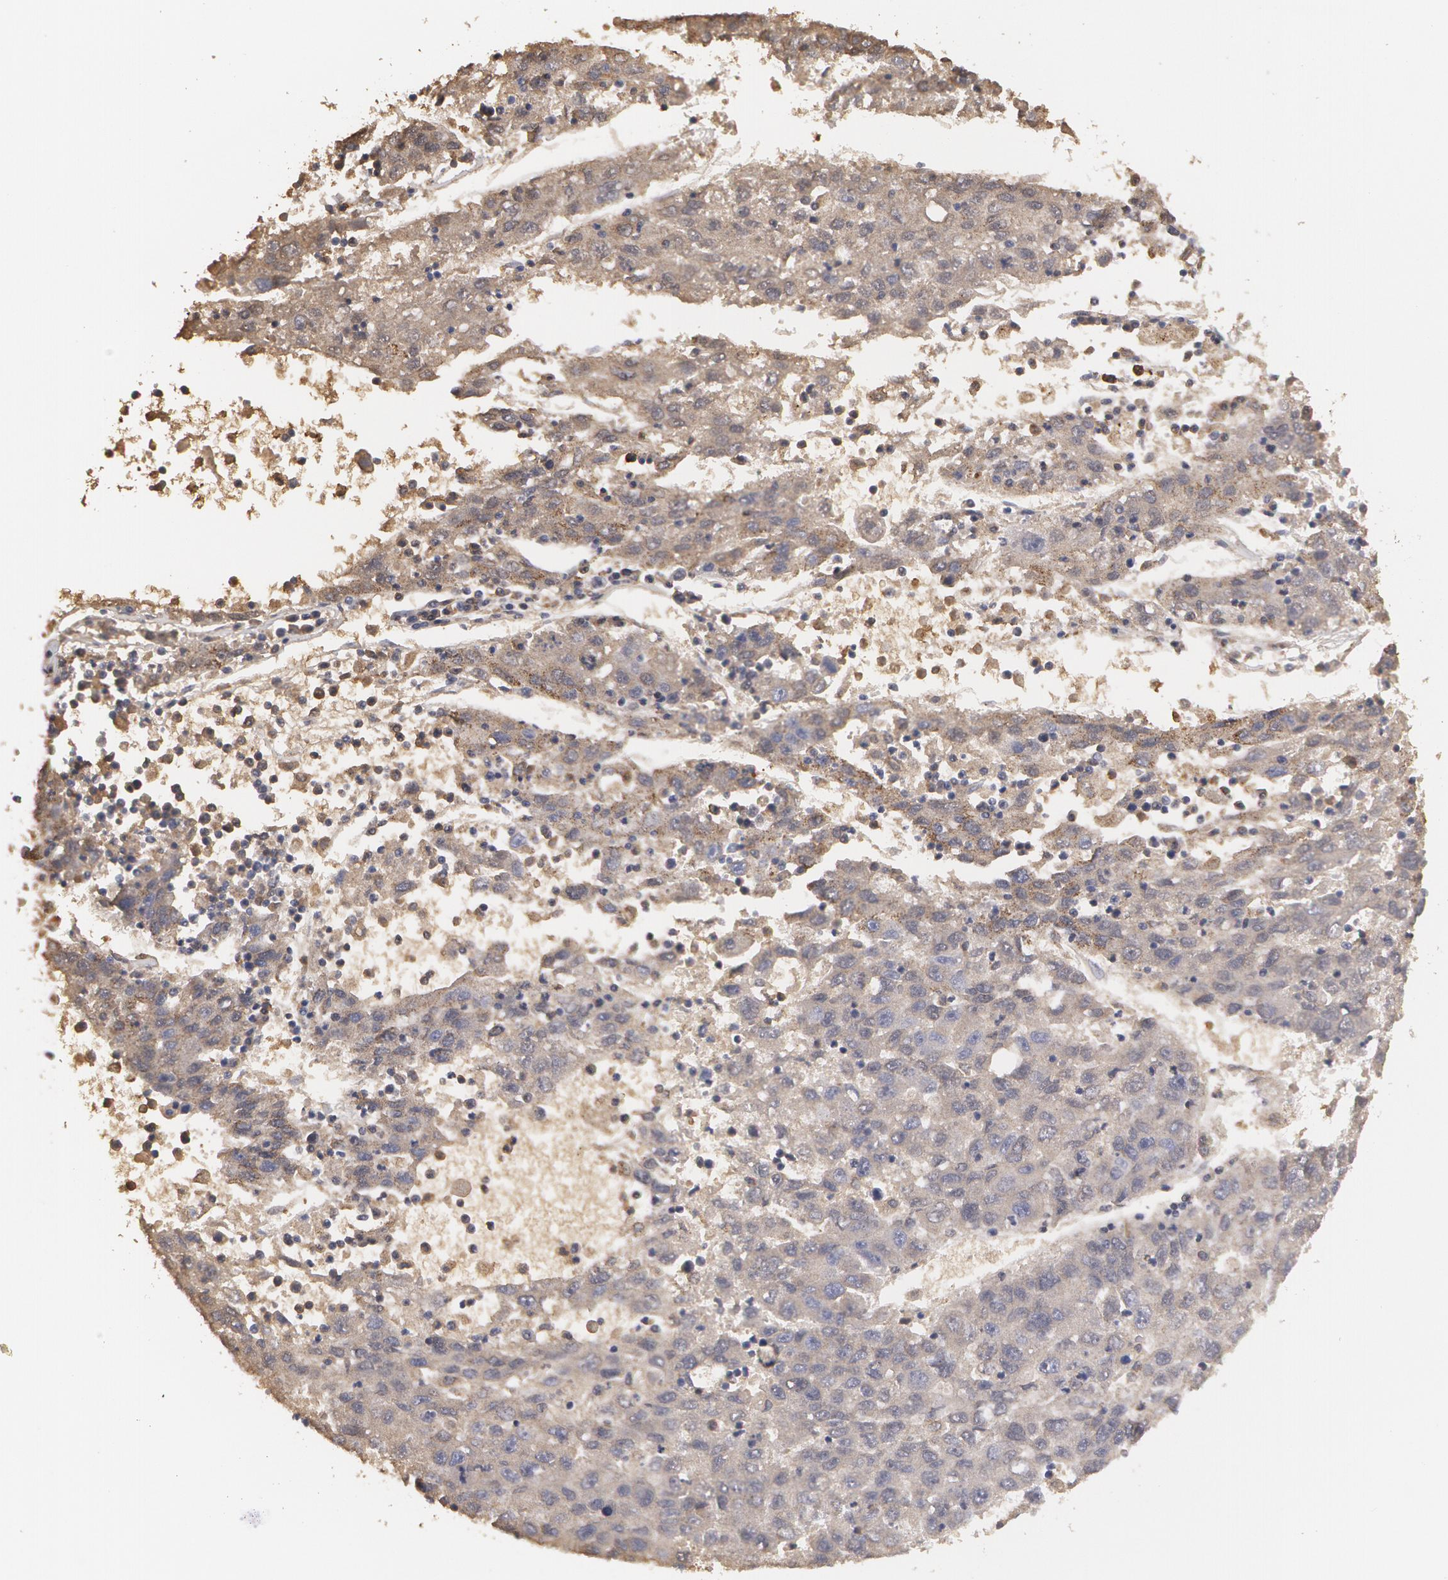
{"staining": {"intensity": "moderate", "quantity": ">75%", "location": "cytoplasmic/membranous"}, "tissue": "liver cancer", "cell_type": "Tumor cells", "image_type": "cancer", "snomed": [{"axis": "morphology", "description": "Carcinoma, Hepatocellular, NOS"}, {"axis": "topography", "description": "Liver"}], "caption": "Immunohistochemistry of human liver cancer displays medium levels of moderate cytoplasmic/membranous expression in about >75% of tumor cells. (DAB (3,3'-diaminobenzidine) IHC, brown staining for protein, blue staining for nuclei).", "gene": "CAT", "patient": {"sex": "male", "age": 49}}